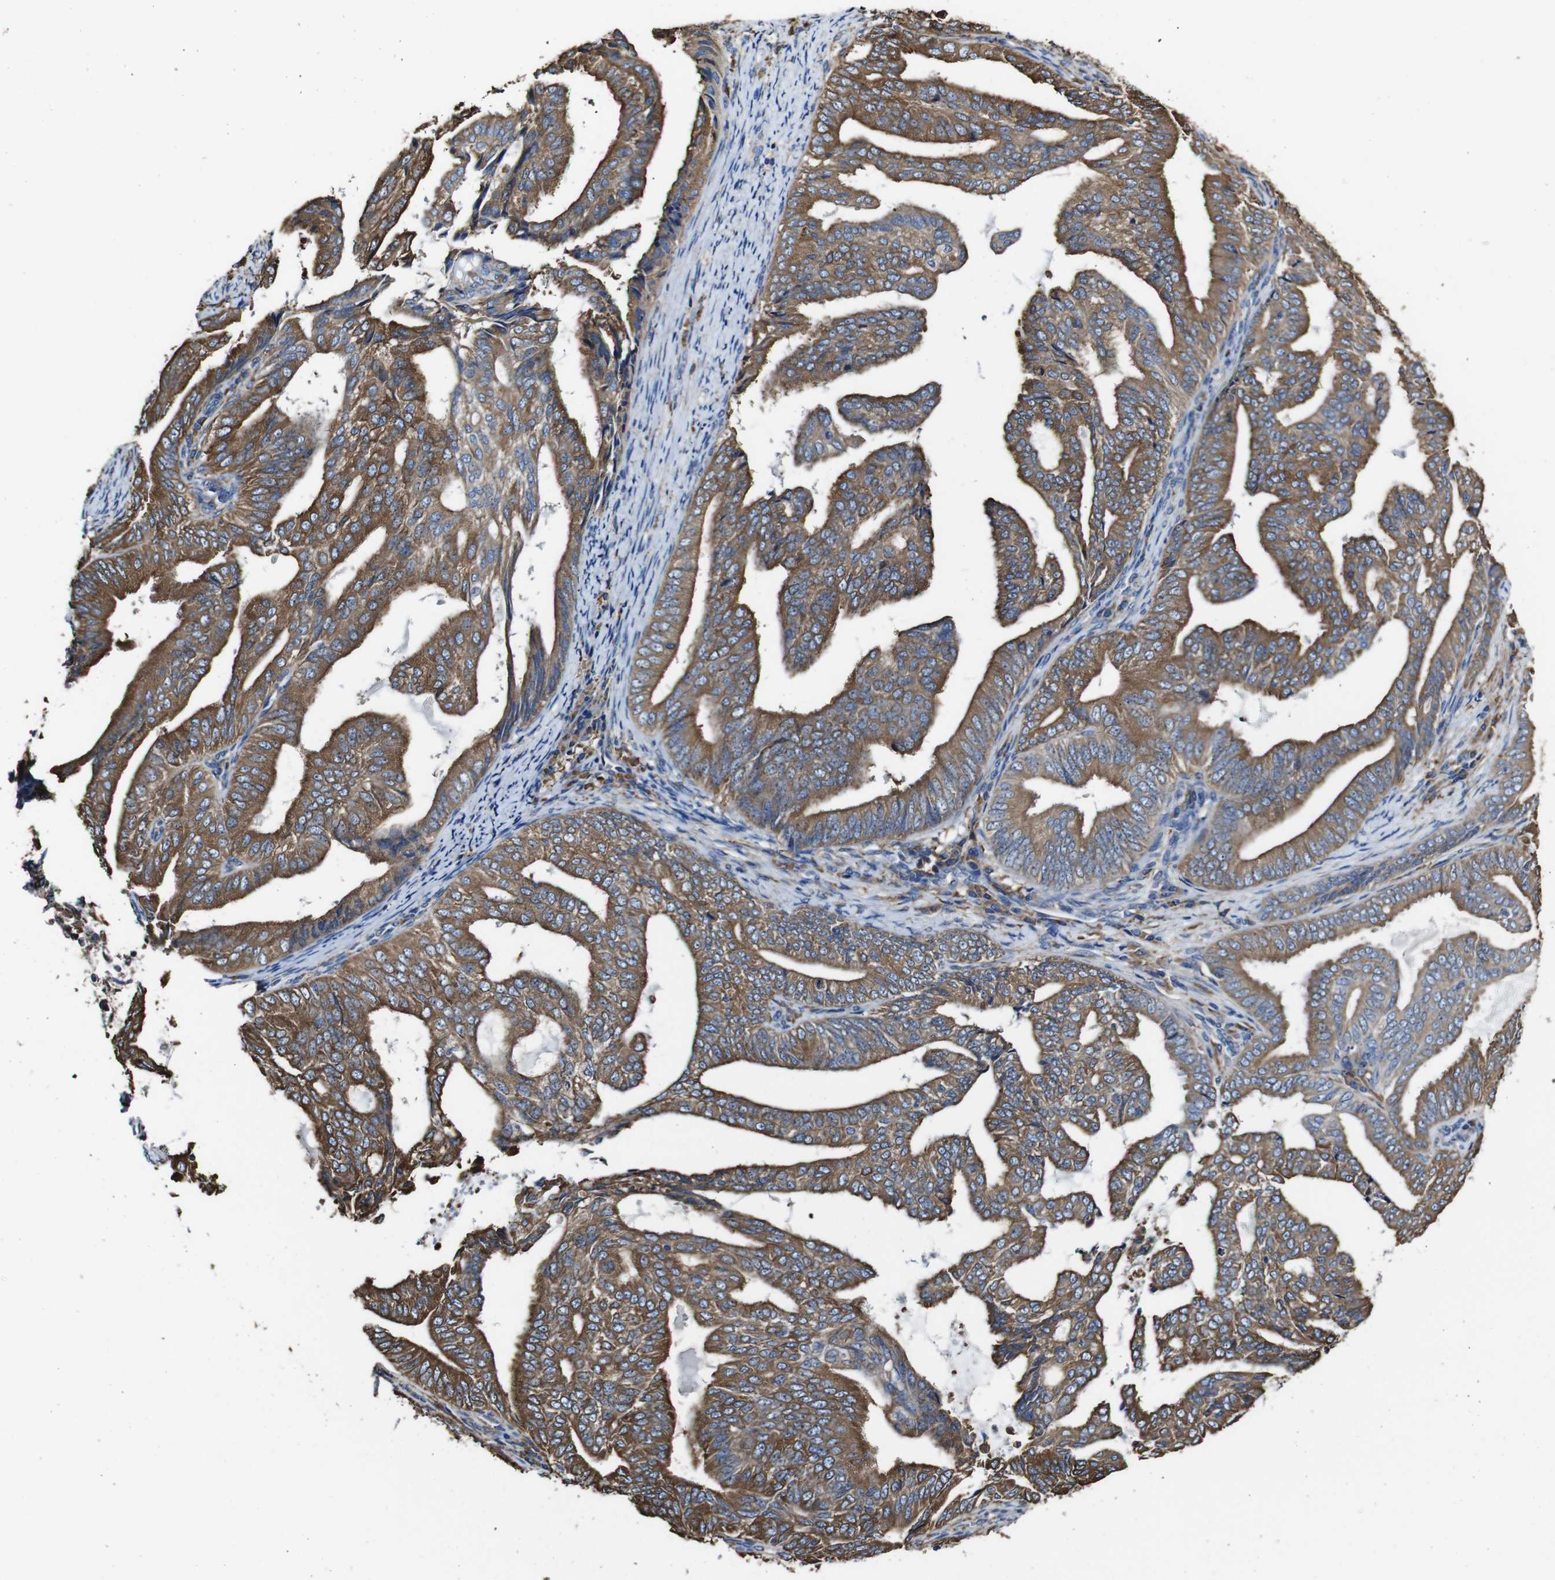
{"staining": {"intensity": "moderate", "quantity": ">75%", "location": "cytoplasmic/membranous"}, "tissue": "endometrial cancer", "cell_type": "Tumor cells", "image_type": "cancer", "snomed": [{"axis": "morphology", "description": "Adenocarcinoma, NOS"}, {"axis": "topography", "description": "Endometrium"}], "caption": "Moderate cytoplasmic/membranous staining is seen in about >75% of tumor cells in endometrial cancer. (Brightfield microscopy of DAB IHC at high magnification).", "gene": "PPIB", "patient": {"sex": "female", "age": 58}}